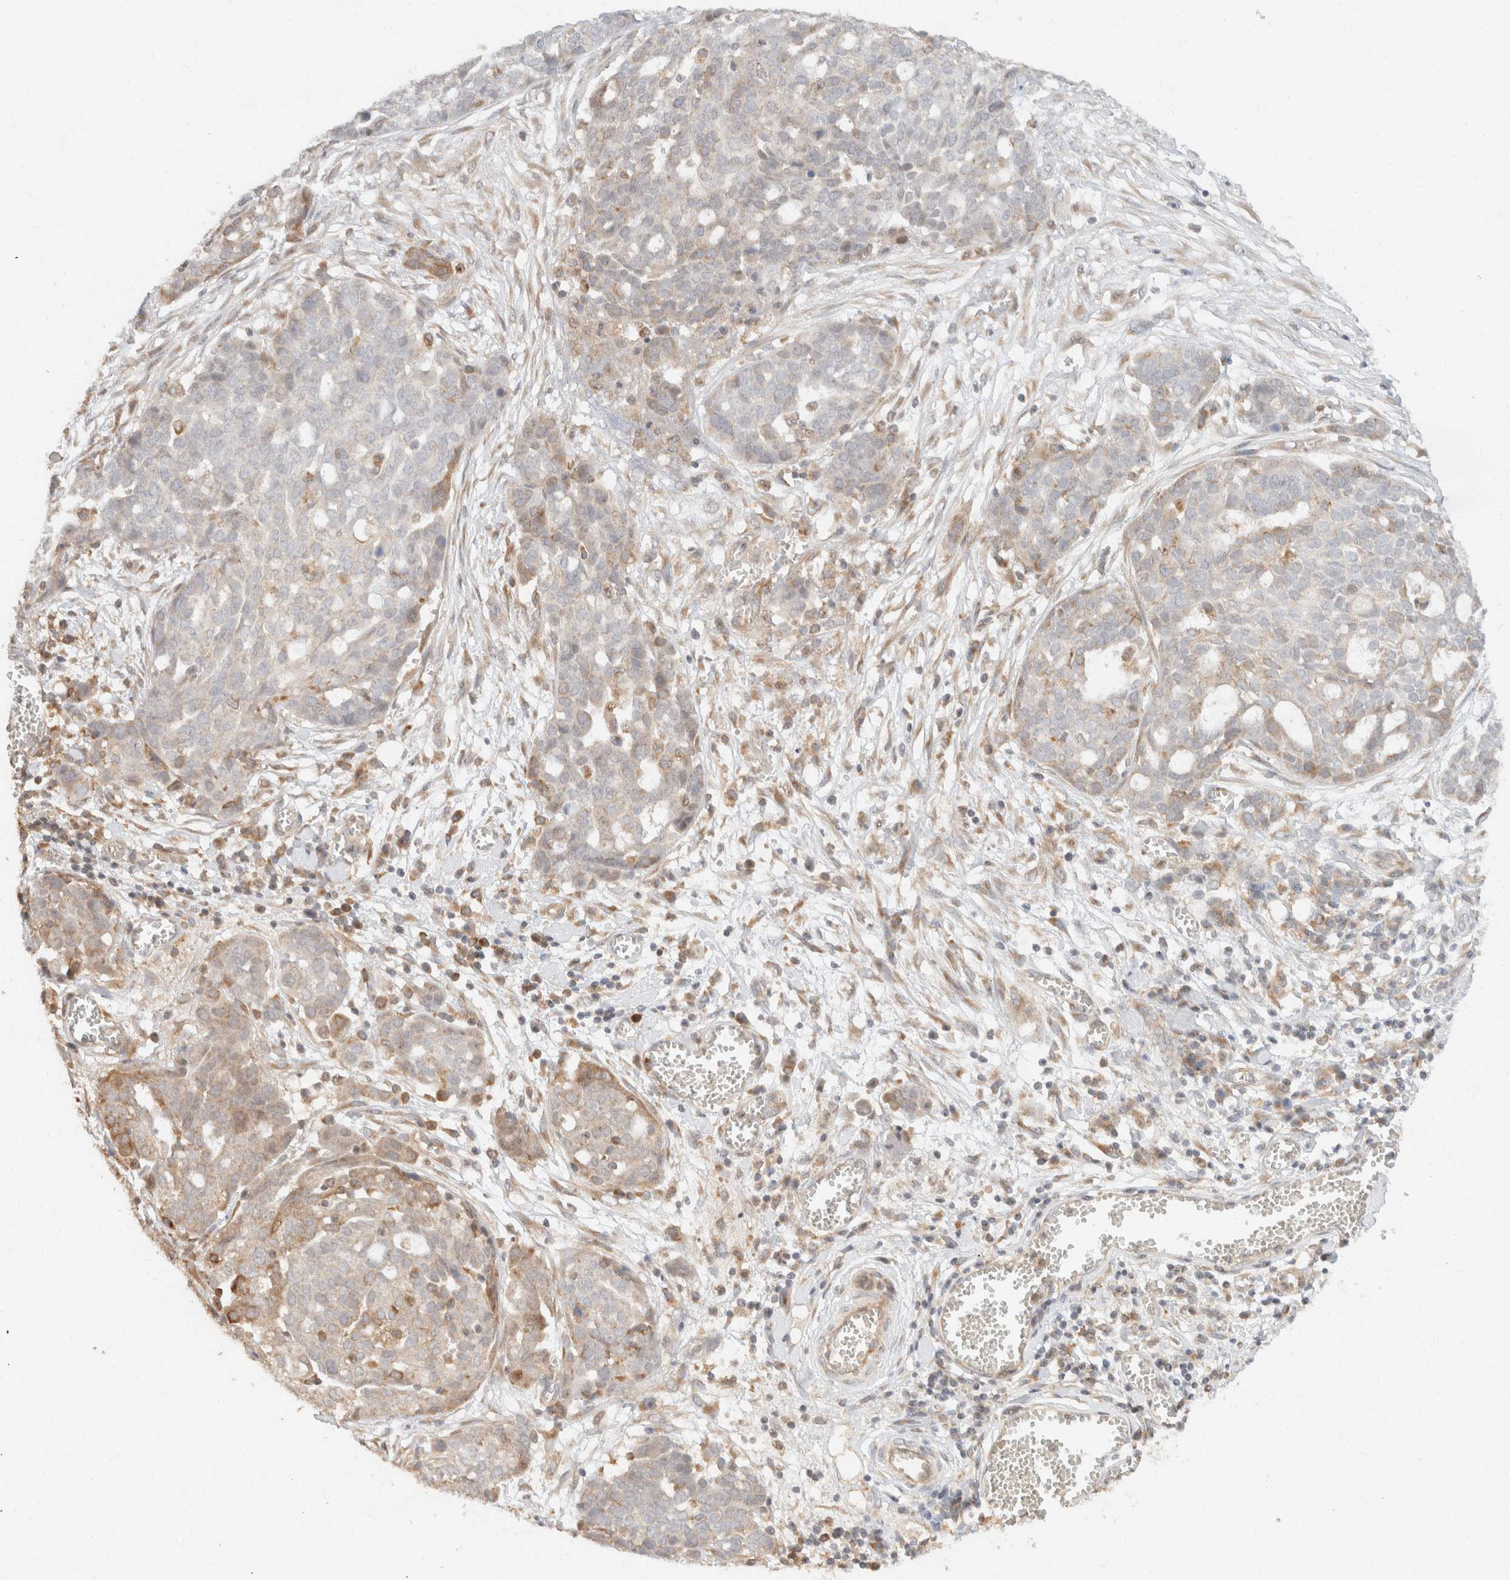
{"staining": {"intensity": "weak", "quantity": "<25%", "location": "cytoplasmic/membranous"}, "tissue": "ovarian cancer", "cell_type": "Tumor cells", "image_type": "cancer", "snomed": [{"axis": "morphology", "description": "Cystadenocarcinoma, serous, NOS"}, {"axis": "topography", "description": "Soft tissue"}, {"axis": "topography", "description": "Ovary"}], "caption": "Immunohistochemistry of human ovarian serous cystadenocarcinoma shows no expression in tumor cells.", "gene": "TACC1", "patient": {"sex": "female", "age": 57}}